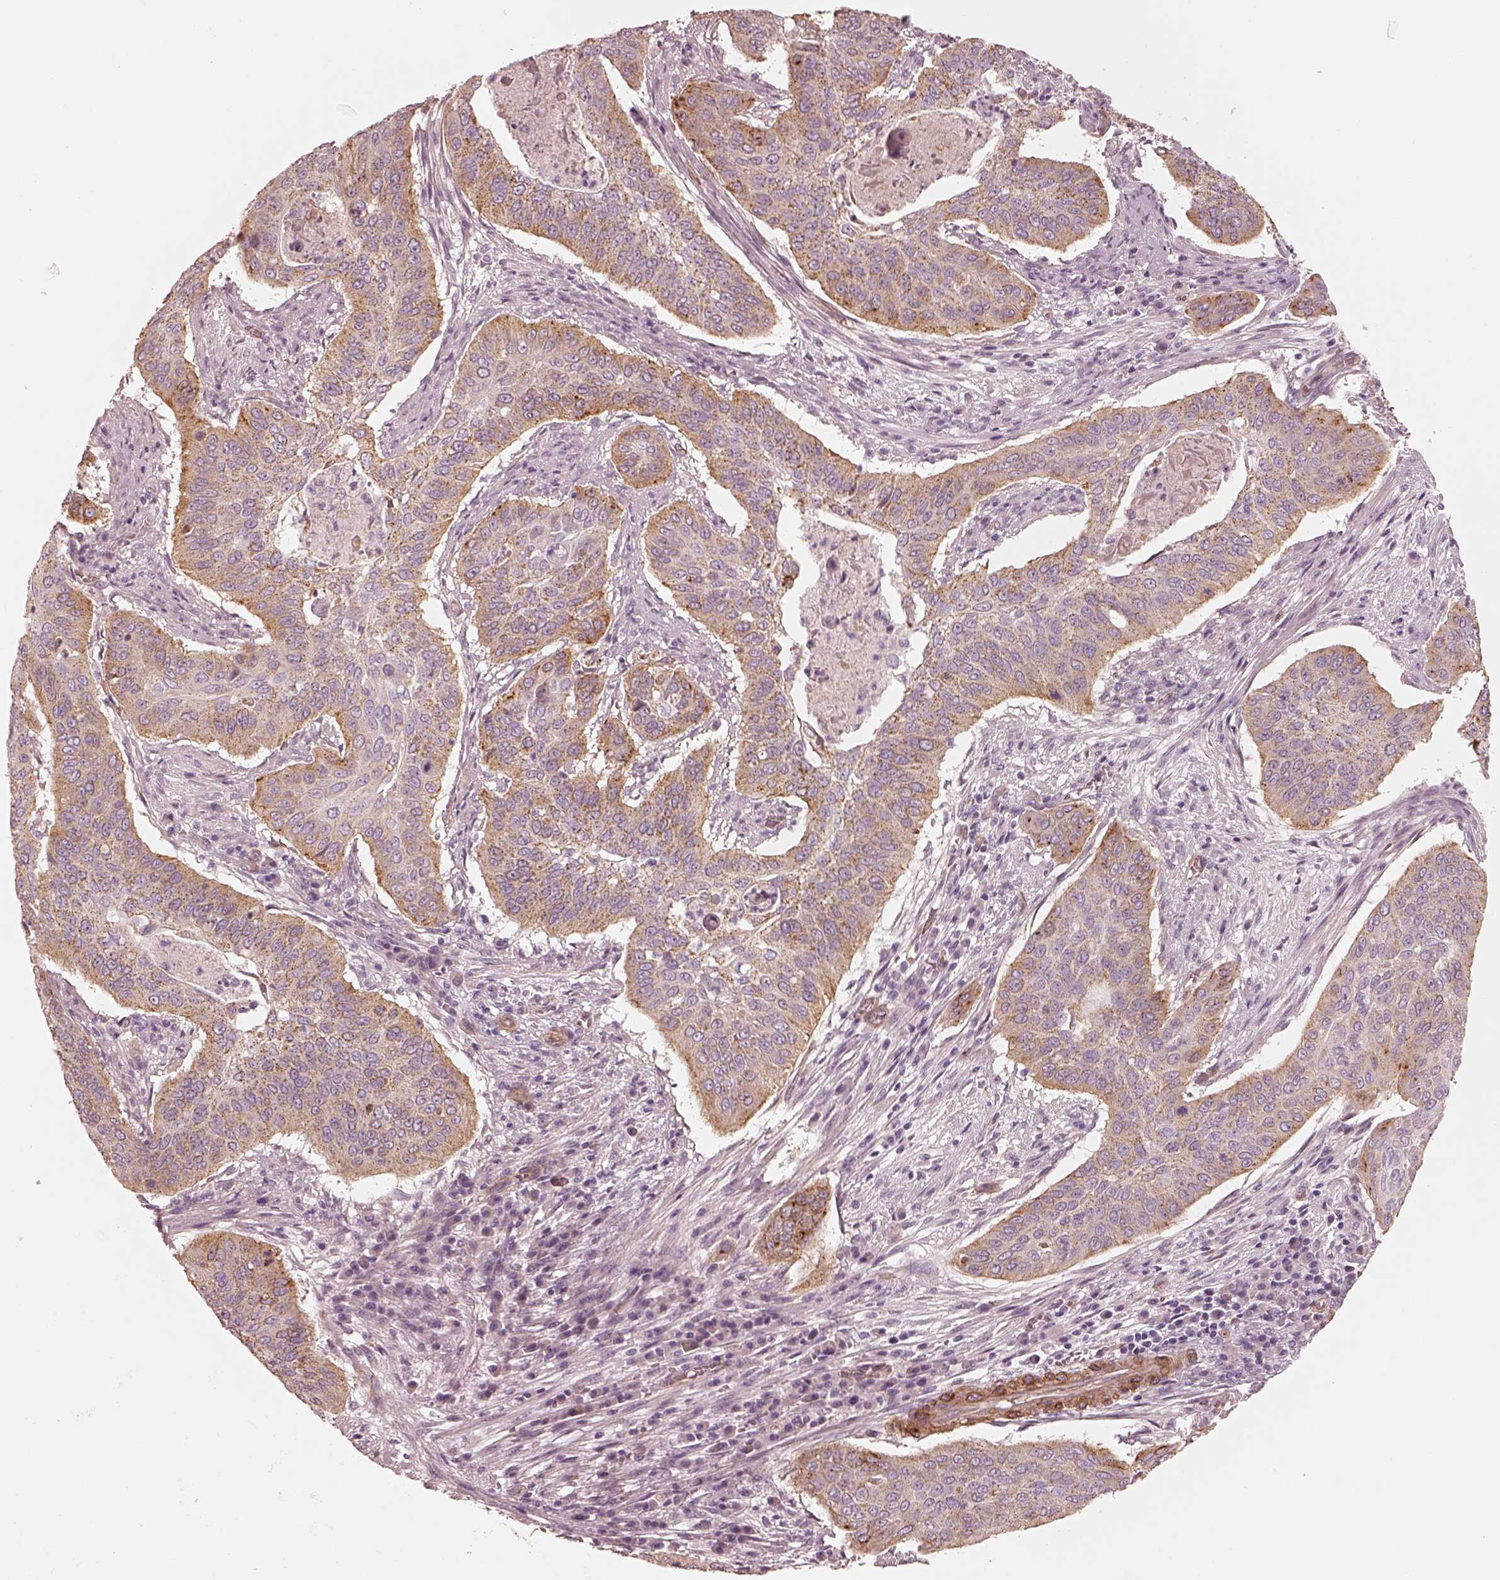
{"staining": {"intensity": "weak", "quantity": ">75%", "location": "cytoplasmic/membranous"}, "tissue": "cervical cancer", "cell_type": "Tumor cells", "image_type": "cancer", "snomed": [{"axis": "morphology", "description": "Squamous cell carcinoma, NOS"}, {"axis": "topography", "description": "Cervix"}], "caption": "This image exhibits immunohistochemistry staining of human cervical cancer (squamous cell carcinoma), with low weak cytoplasmic/membranous expression in approximately >75% of tumor cells.", "gene": "CRYM", "patient": {"sex": "female", "age": 39}}